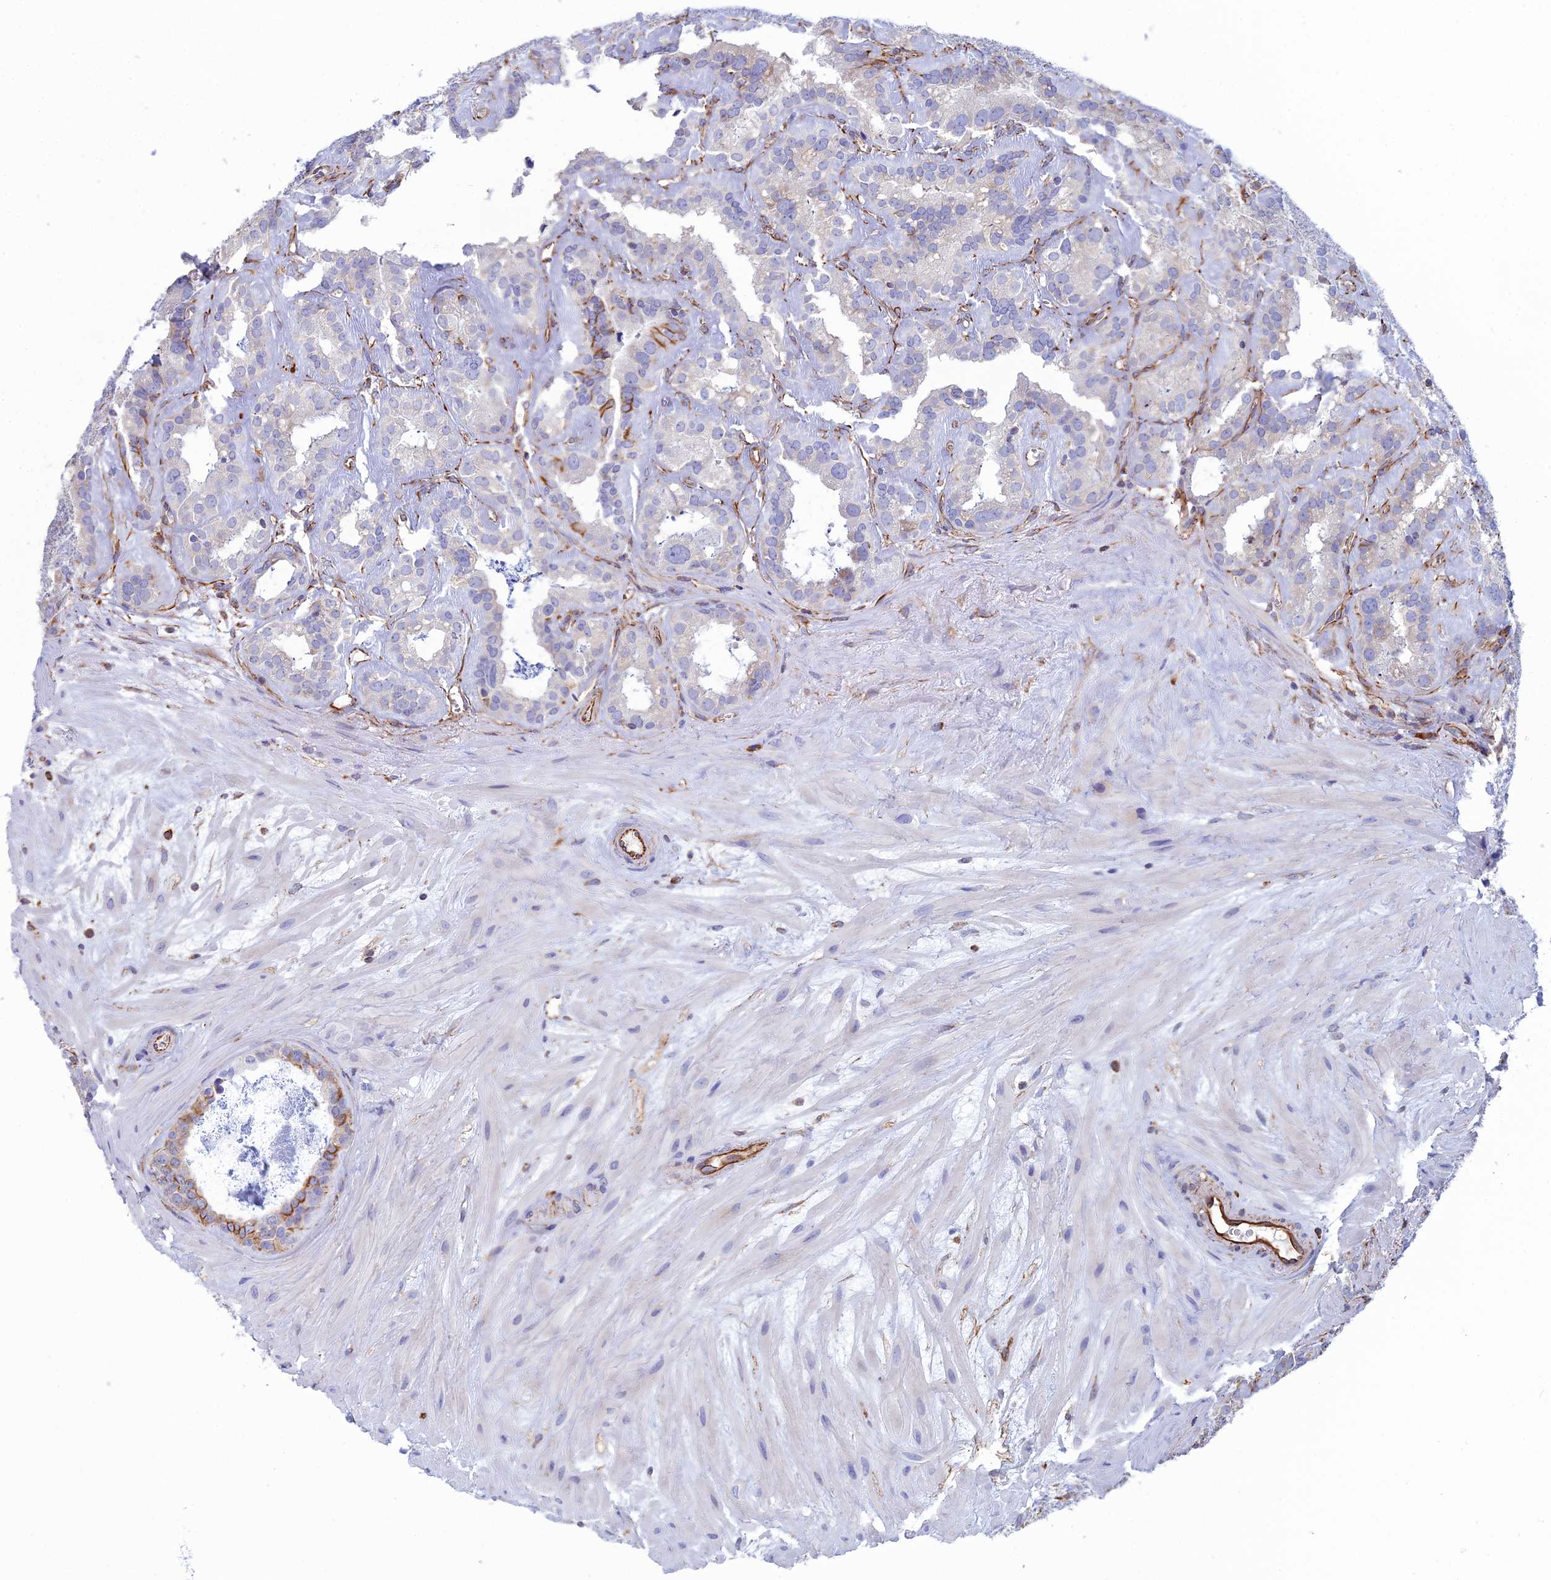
{"staining": {"intensity": "negative", "quantity": "none", "location": "none"}, "tissue": "seminal vesicle", "cell_type": "Glandular cells", "image_type": "normal", "snomed": [{"axis": "morphology", "description": "Normal tissue, NOS"}, {"axis": "topography", "description": "Prostate"}, {"axis": "topography", "description": "Seminal veicle"}], "caption": "The image demonstrates no significant staining in glandular cells of seminal vesicle.", "gene": "CLVS2", "patient": {"sex": "male", "age": 59}}